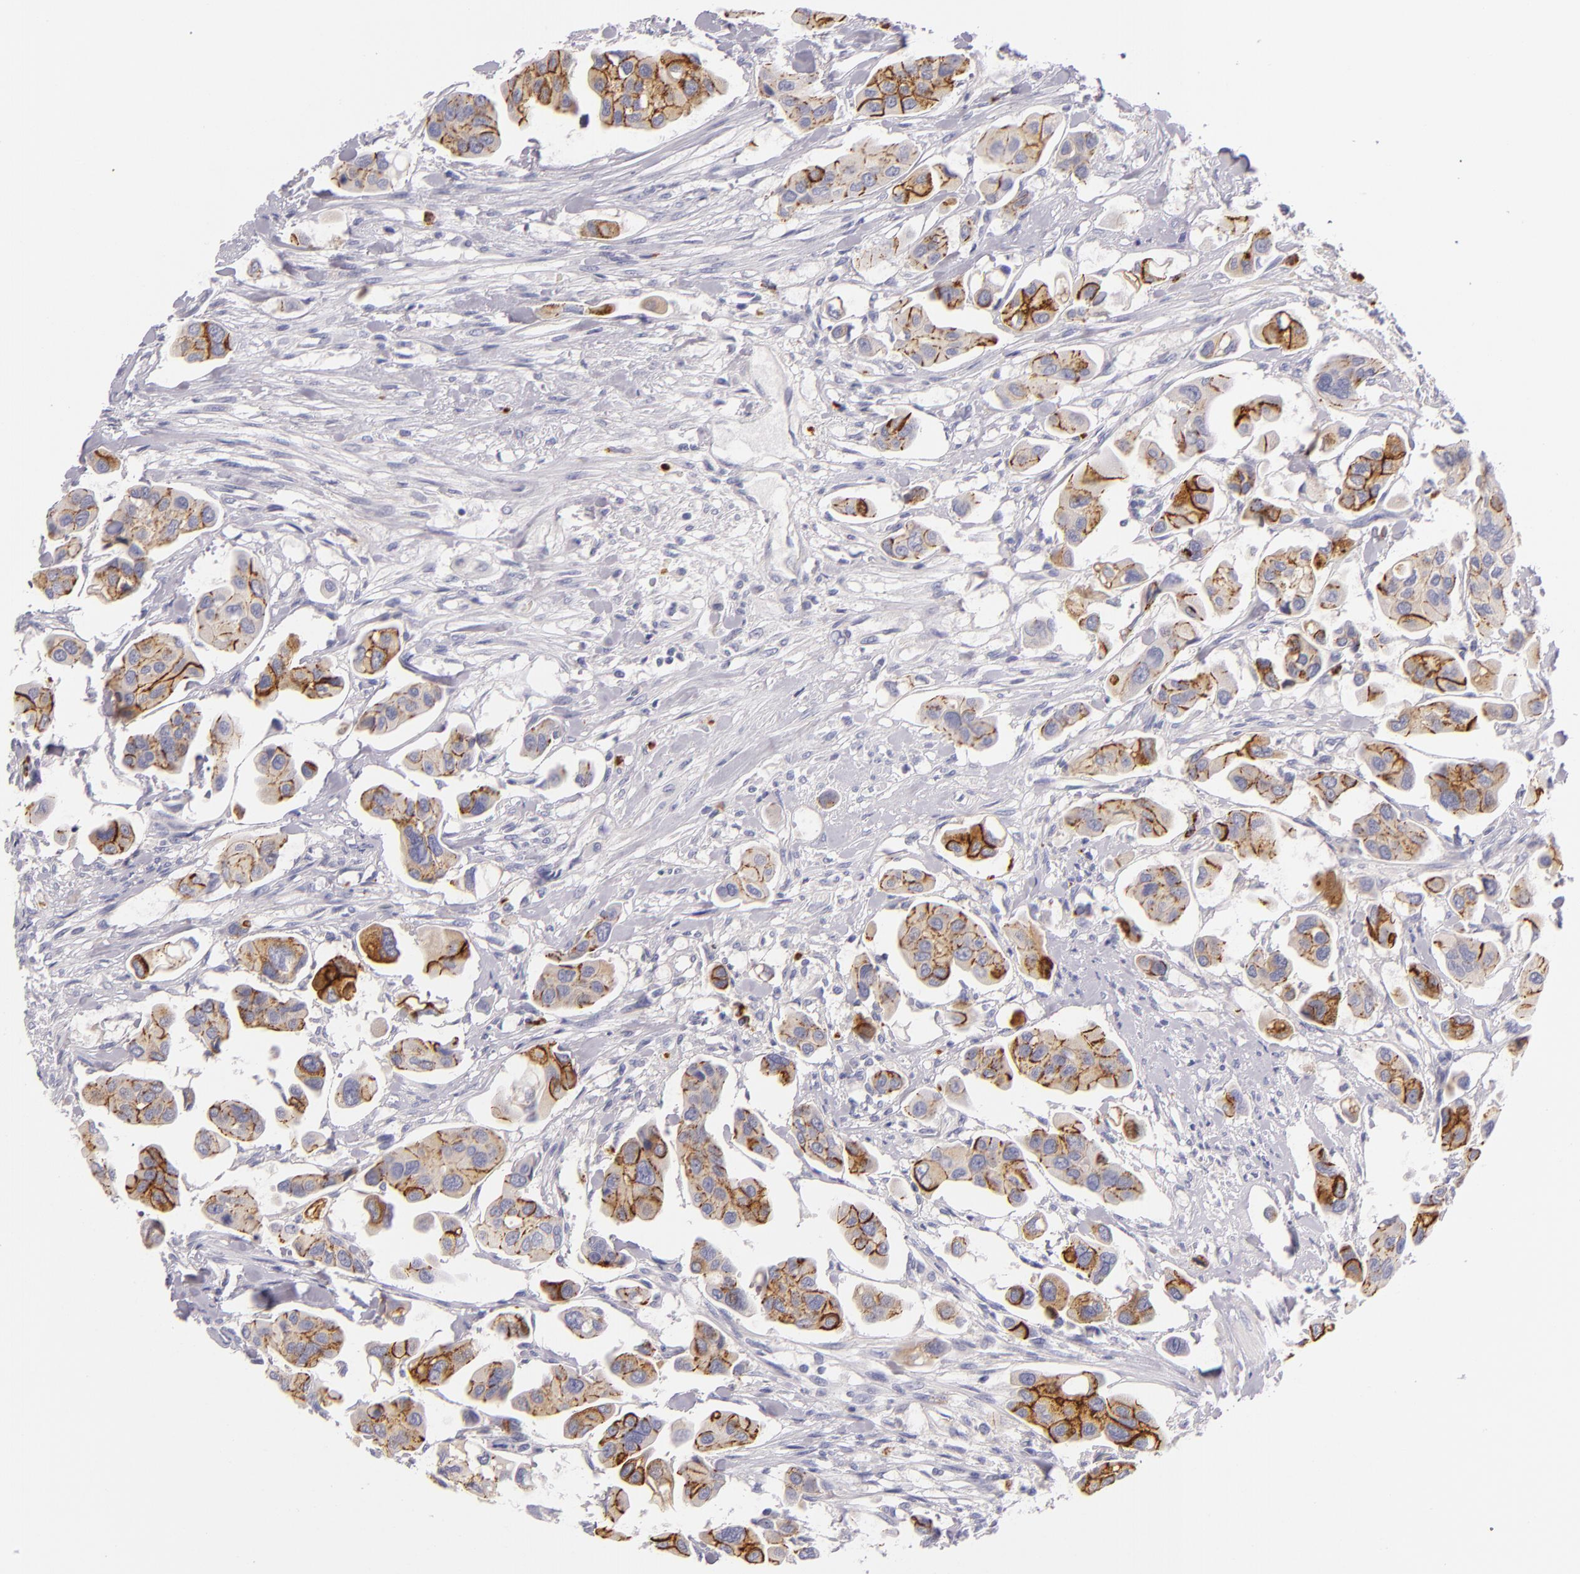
{"staining": {"intensity": "moderate", "quantity": ">75%", "location": "cytoplasmic/membranous"}, "tissue": "urothelial cancer", "cell_type": "Tumor cells", "image_type": "cancer", "snomed": [{"axis": "morphology", "description": "Adenocarcinoma, NOS"}, {"axis": "topography", "description": "Urinary bladder"}], "caption": "Adenocarcinoma stained with DAB immunohistochemistry (IHC) reveals medium levels of moderate cytoplasmic/membranous expression in approximately >75% of tumor cells. (IHC, brightfield microscopy, high magnification).", "gene": "CDH3", "patient": {"sex": "male", "age": 61}}